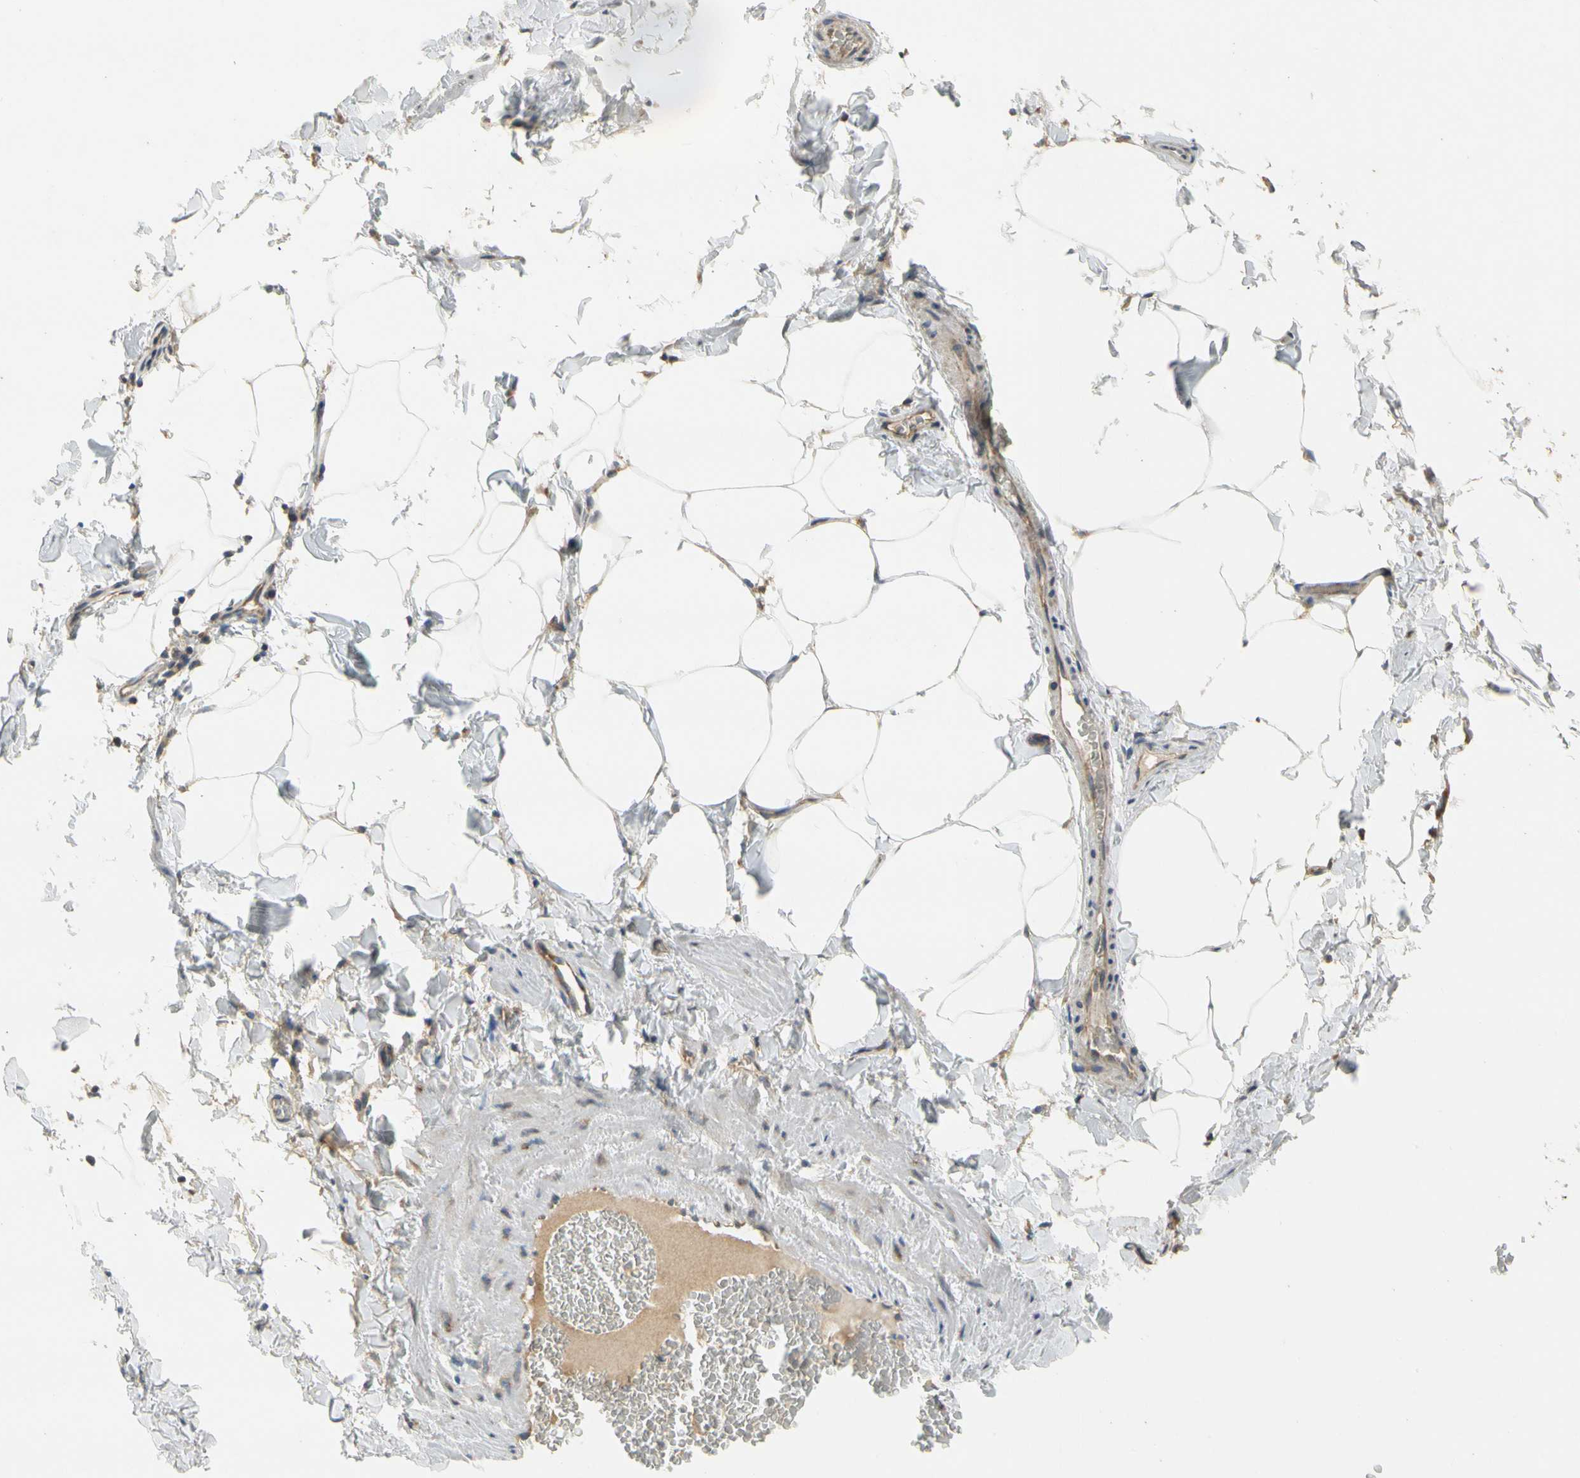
{"staining": {"intensity": "moderate", "quantity": ">75%", "location": "cytoplasmic/membranous"}, "tissue": "adipose tissue", "cell_type": "Adipocytes", "image_type": "normal", "snomed": [{"axis": "morphology", "description": "Normal tissue, NOS"}, {"axis": "topography", "description": "Vascular tissue"}], "caption": "DAB immunohistochemical staining of normal human adipose tissue demonstrates moderate cytoplasmic/membranous protein staining in approximately >75% of adipocytes.", "gene": "KLHDC8B", "patient": {"sex": "male", "age": 41}}